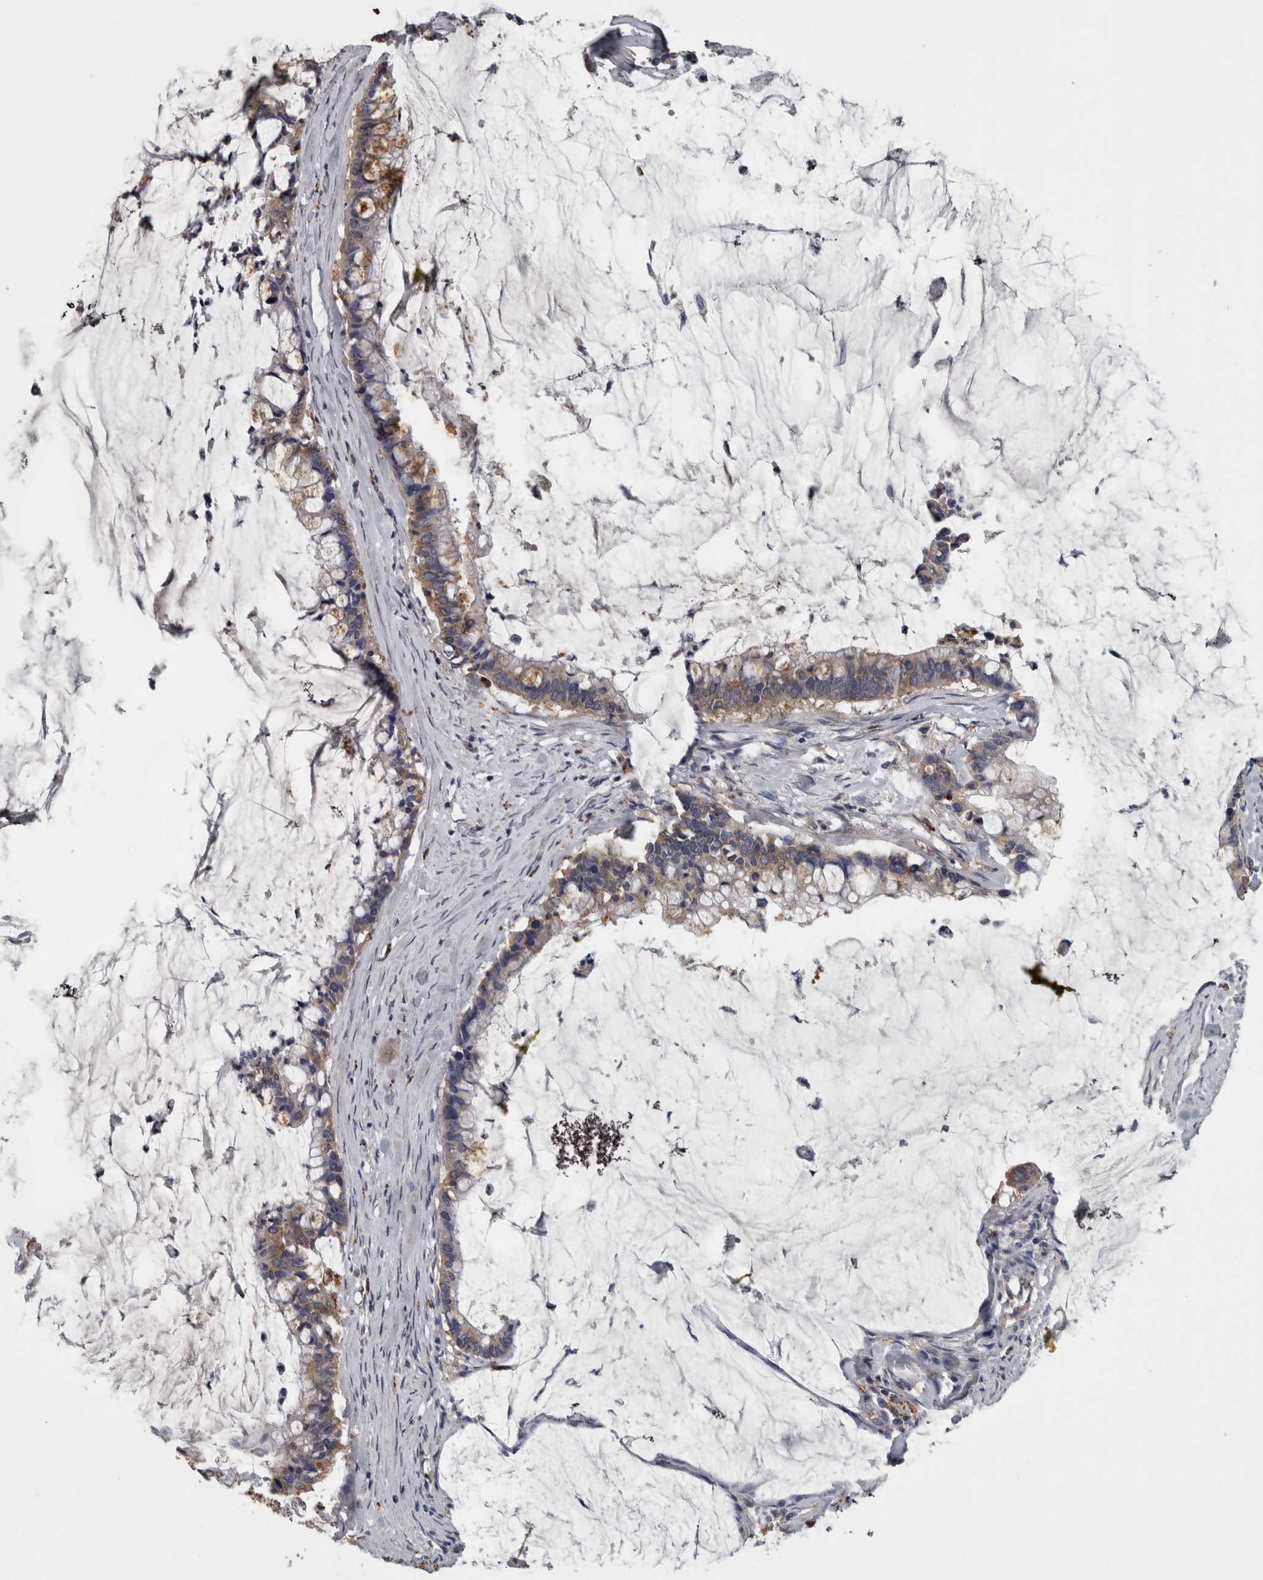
{"staining": {"intensity": "moderate", "quantity": ">75%", "location": "cytoplasmic/membranous"}, "tissue": "pancreatic cancer", "cell_type": "Tumor cells", "image_type": "cancer", "snomed": [{"axis": "morphology", "description": "Adenocarcinoma, NOS"}, {"axis": "topography", "description": "Pancreas"}], "caption": "DAB (3,3'-diaminobenzidine) immunohistochemical staining of human pancreatic cancer exhibits moderate cytoplasmic/membranous protein staining in approximately >75% of tumor cells.", "gene": "FRK", "patient": {"sex": "male", "age": 41}}